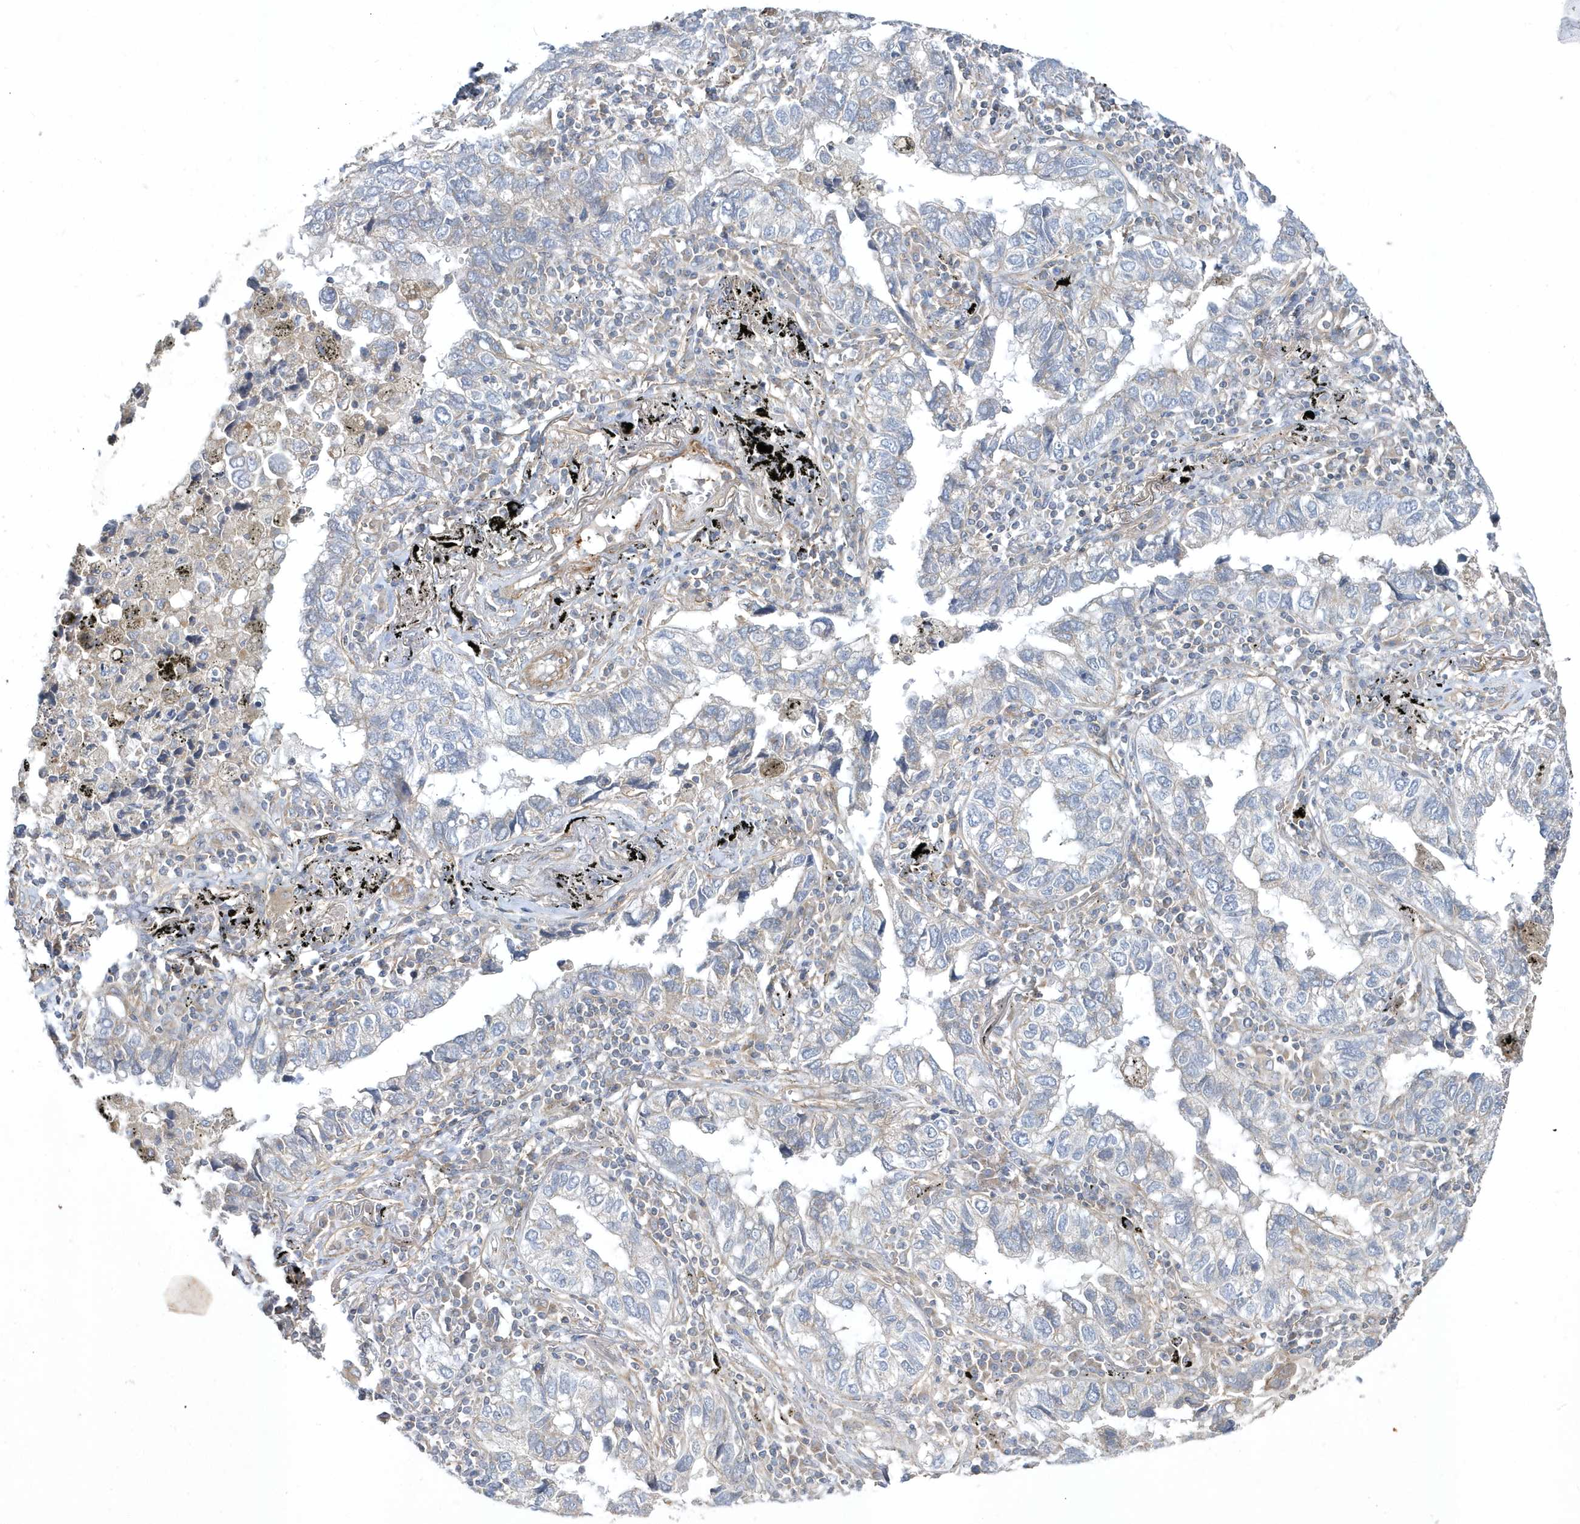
{"staining": {"intensity": "weak", "quantity": "<25%", "location": "cytoplasmic/membranous"}, "tissue": "lung cancer", "cell_type": "Tumor cells", "image_type": "cancer", "snomed": [{"axis": "morphology", "description": "Adenocarcinoma, NOS"}, {"axis": "topography", "description": "Lung"}], "caption": "DAB (3,3'-diaminobenzidine) immunohistochemical staining of lung cancer reveals no significant expression in tumor cells.", "gene": "LEXM", "patient": {"sex": "male", "age": 65}}